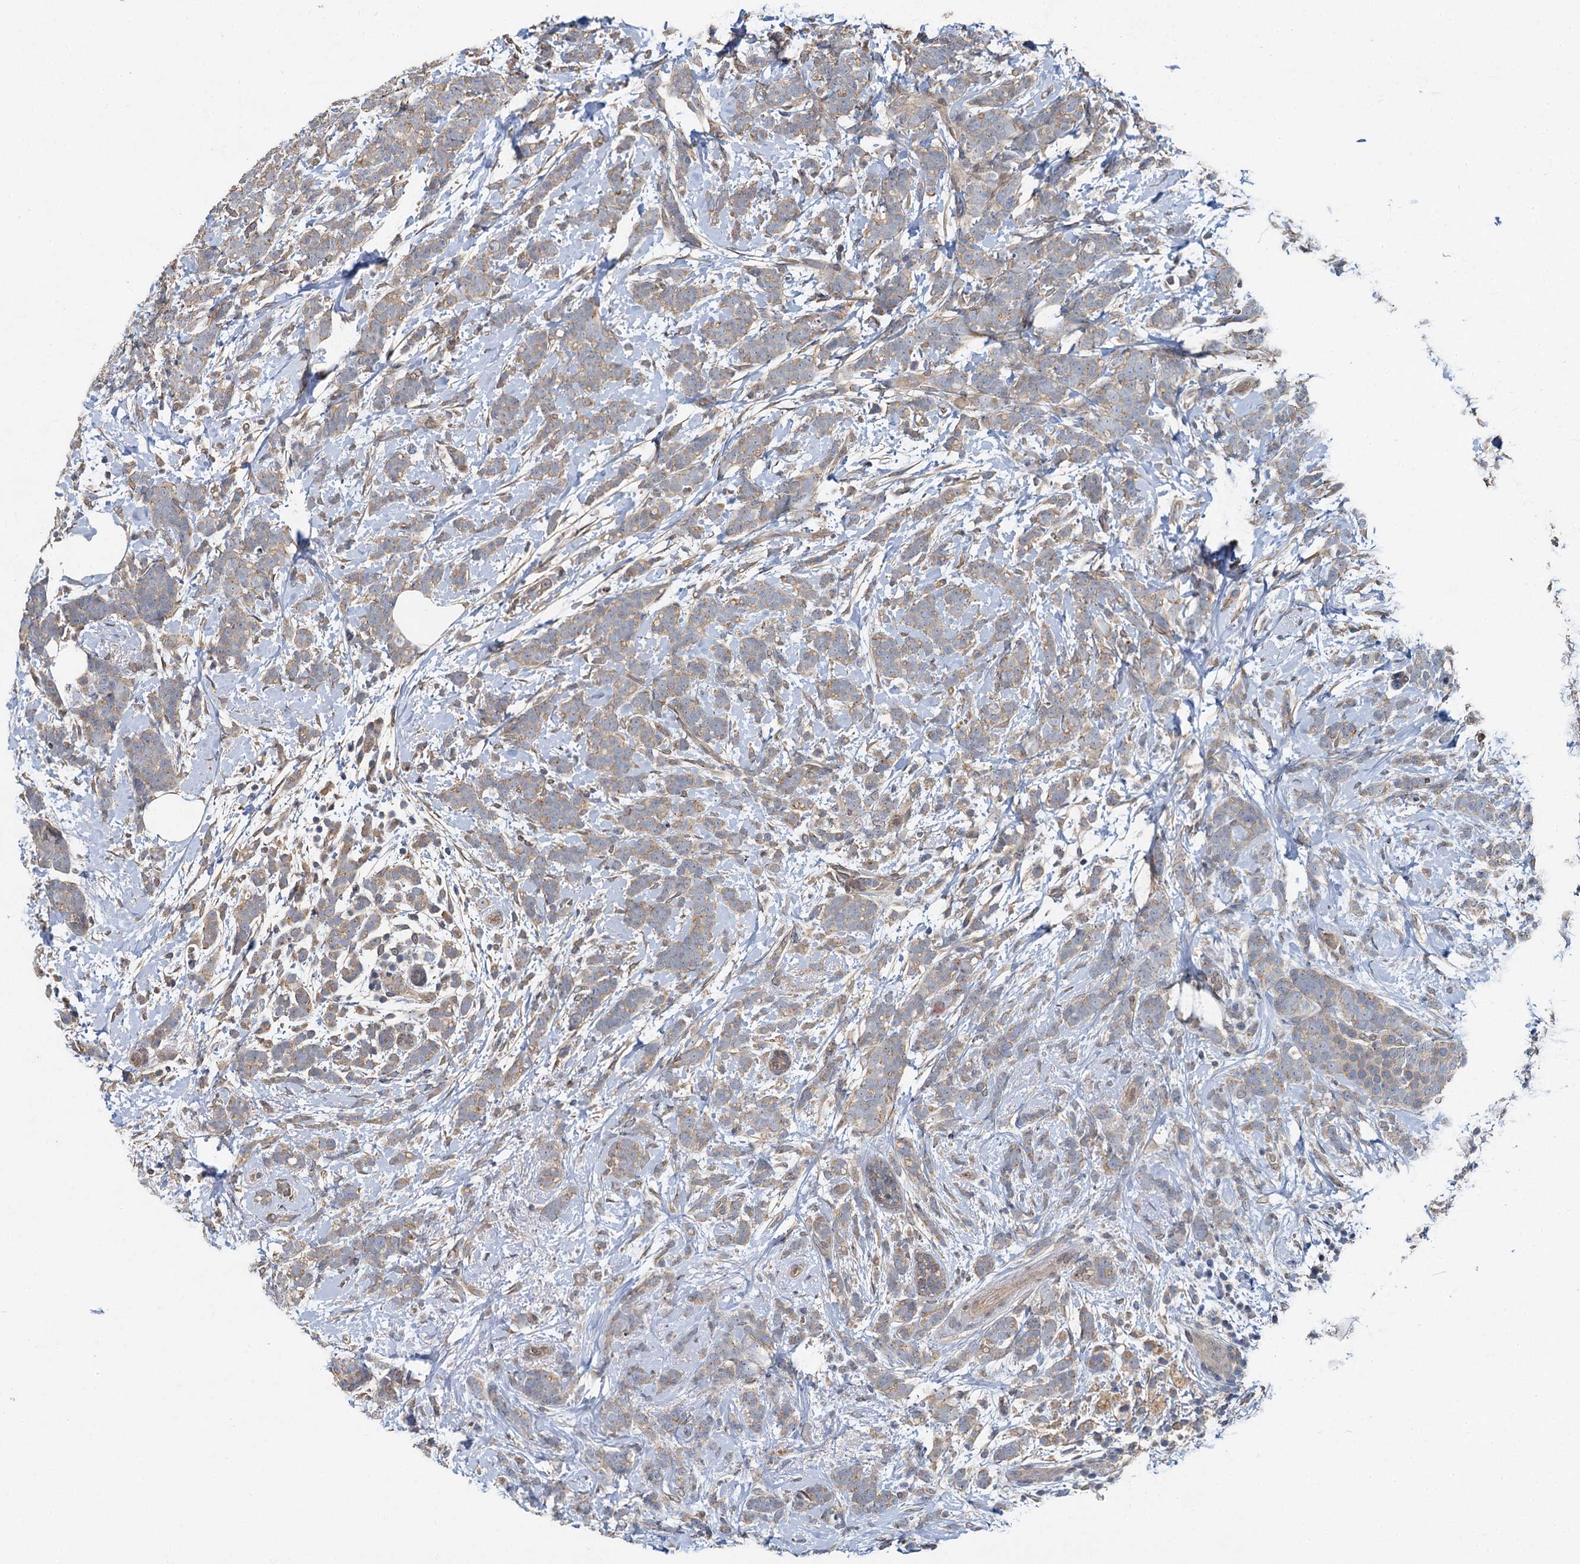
{"staining": {"intensity": "moderate", "quantity": ">75%", "location": "cytoplasmic/membranous"}, "tissue": "breast cancer", "cell_type": "Tumor cells", "image_type": "cancer", "snomed": [{"axis": "morphology", "description": "Lobular carcinoma"}, {"axis": "topography", "description": "Breast"}], "caption": "Immunohistochemical staining of lobular carcinoma (breast) exhibits medium levels of moderate cytoplasmic/membranous protein positivity in approximately >75% of tumor cells.", "gene": "ZNF324", "patient": {"sex": "female", "age": 58}}